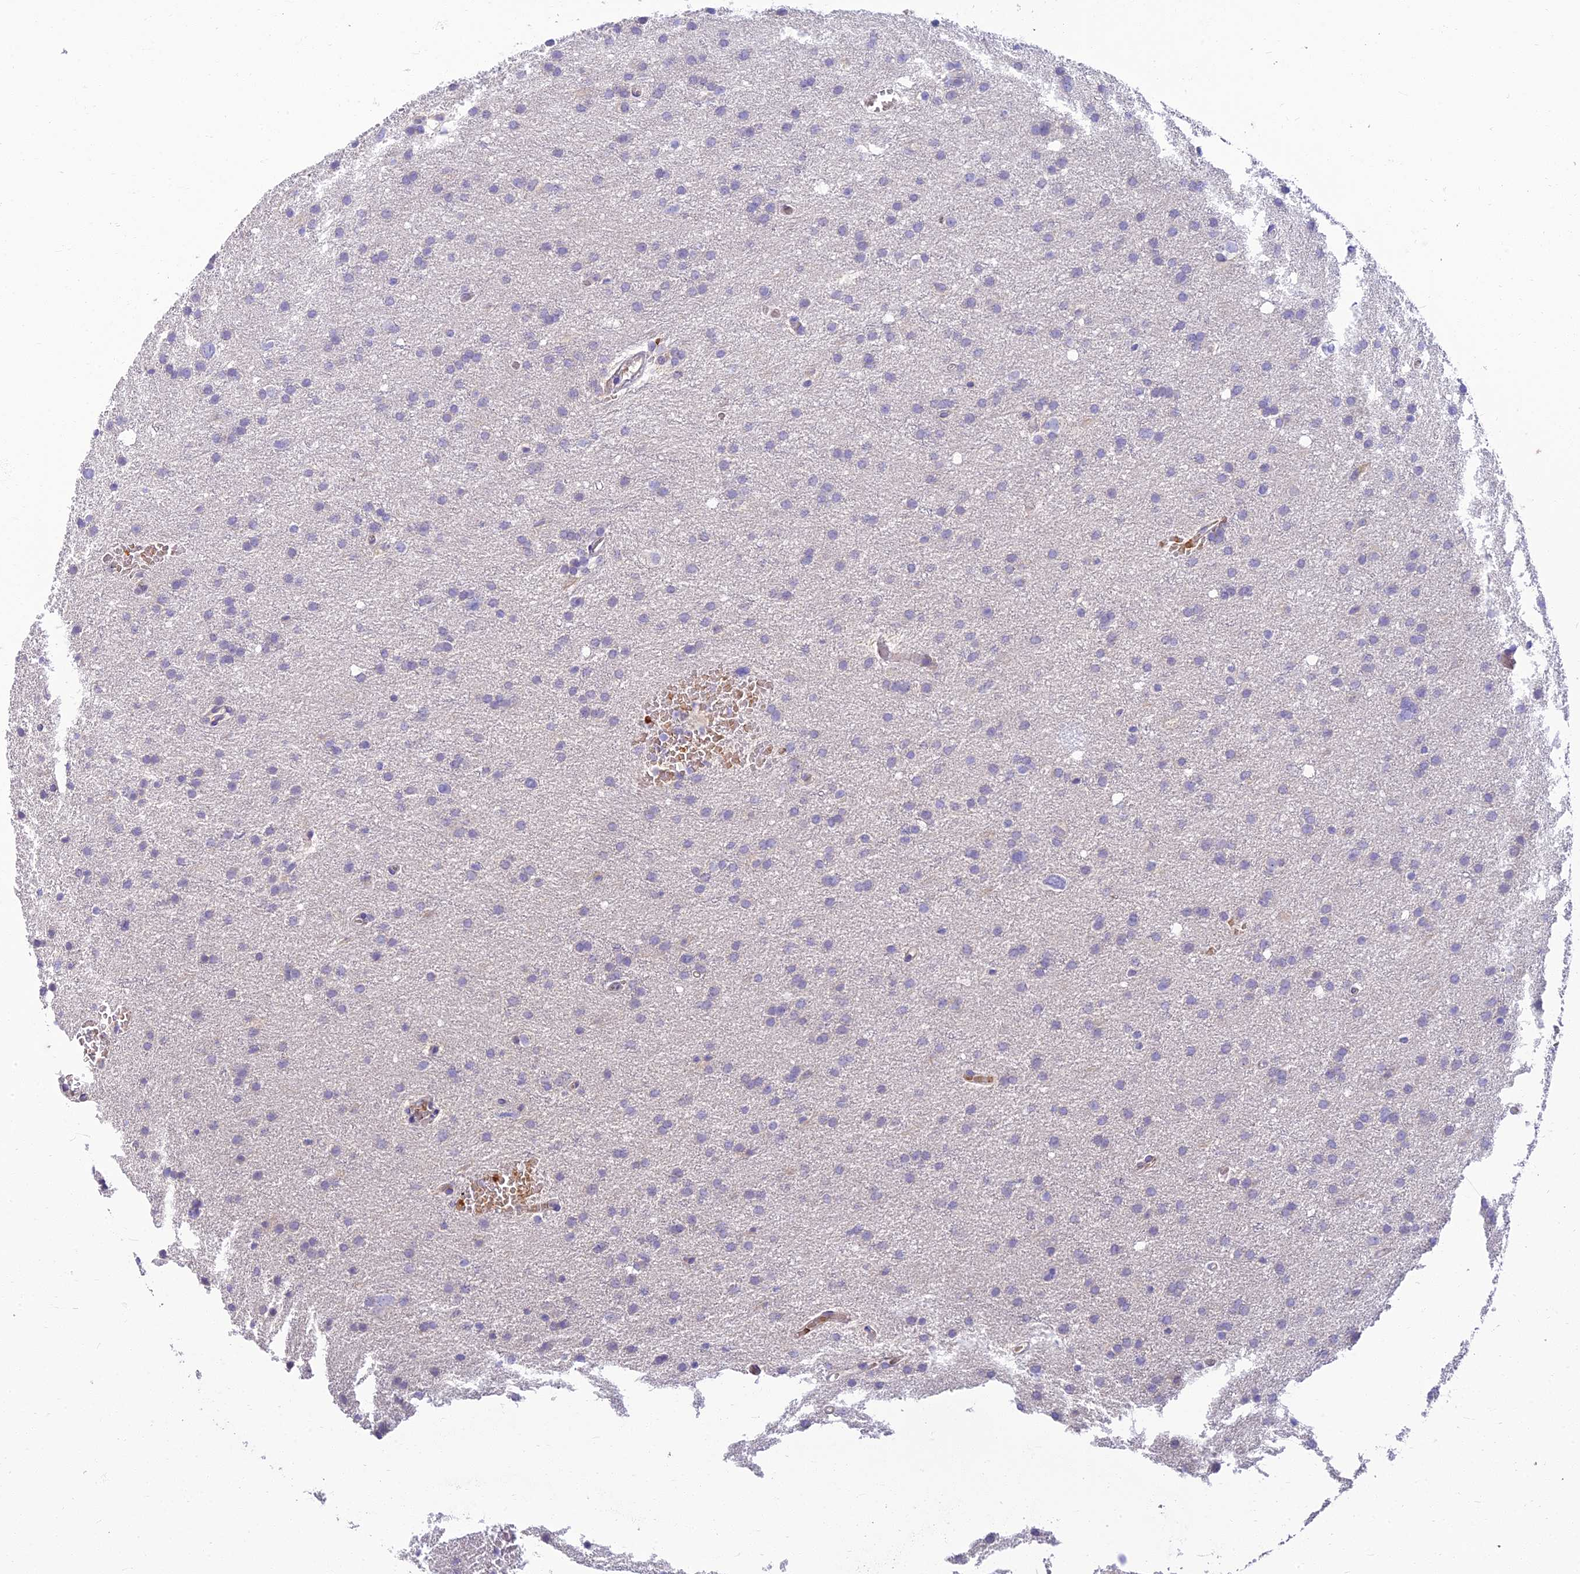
{"staining": {"intensity": "negative", "quantity": "none", "location": "none"}, "tissue": "glioma", "cell_type": "Tumor cells", "image_type": "cancer", "snomed": [{"axis": "morphology", "description": "Glioma, malignant, High grade"}, {"axis": "topography", "description": "Cerebral cortex"}], "caption": "The image reveals no staining of tumor cells in glioma.", "gene": "CLIP4", "patient": {"sex": "female", "age": 36}}